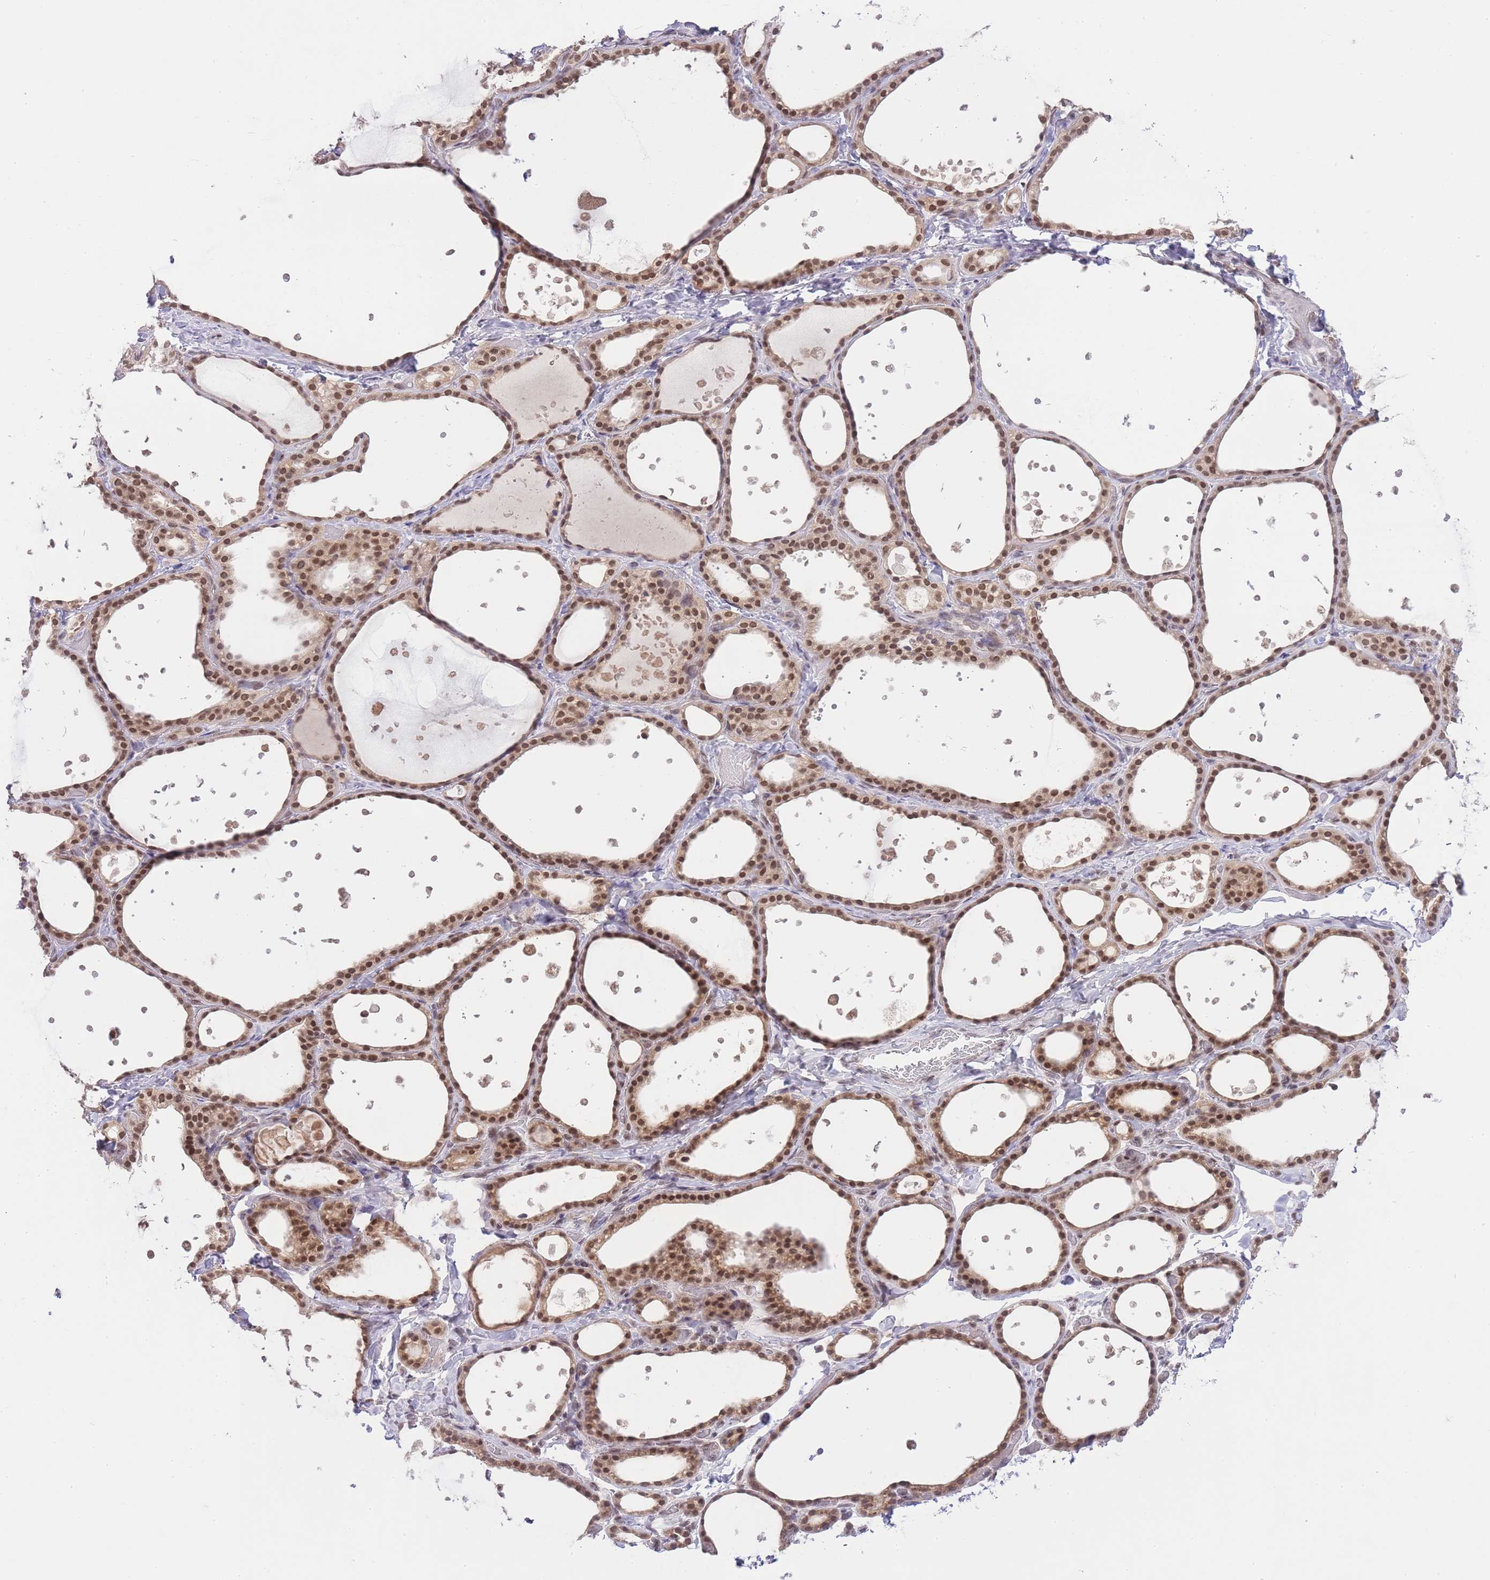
{"staining": {"intensity": "moderate", "quantity": ">75%", "location": "cytoplasmic/membranous,nuclear"}, "tissue": "thyroid gland", "cell_type": "Glandular cells", "image_type": "normal", "snomed": [{"axis": "morphology", "description": "Normal tissue, NOS"}, {"axis": "topography", "description": "Thyroid gland"}], "caption": "A brown stain highlights moderate cytoplasmic/membranous,nuclear staining of a protein in glandular cells of unremarkable human thyroid gland.", "gene": "TMED3", "patient": {"sex": "female", "age": 44}}